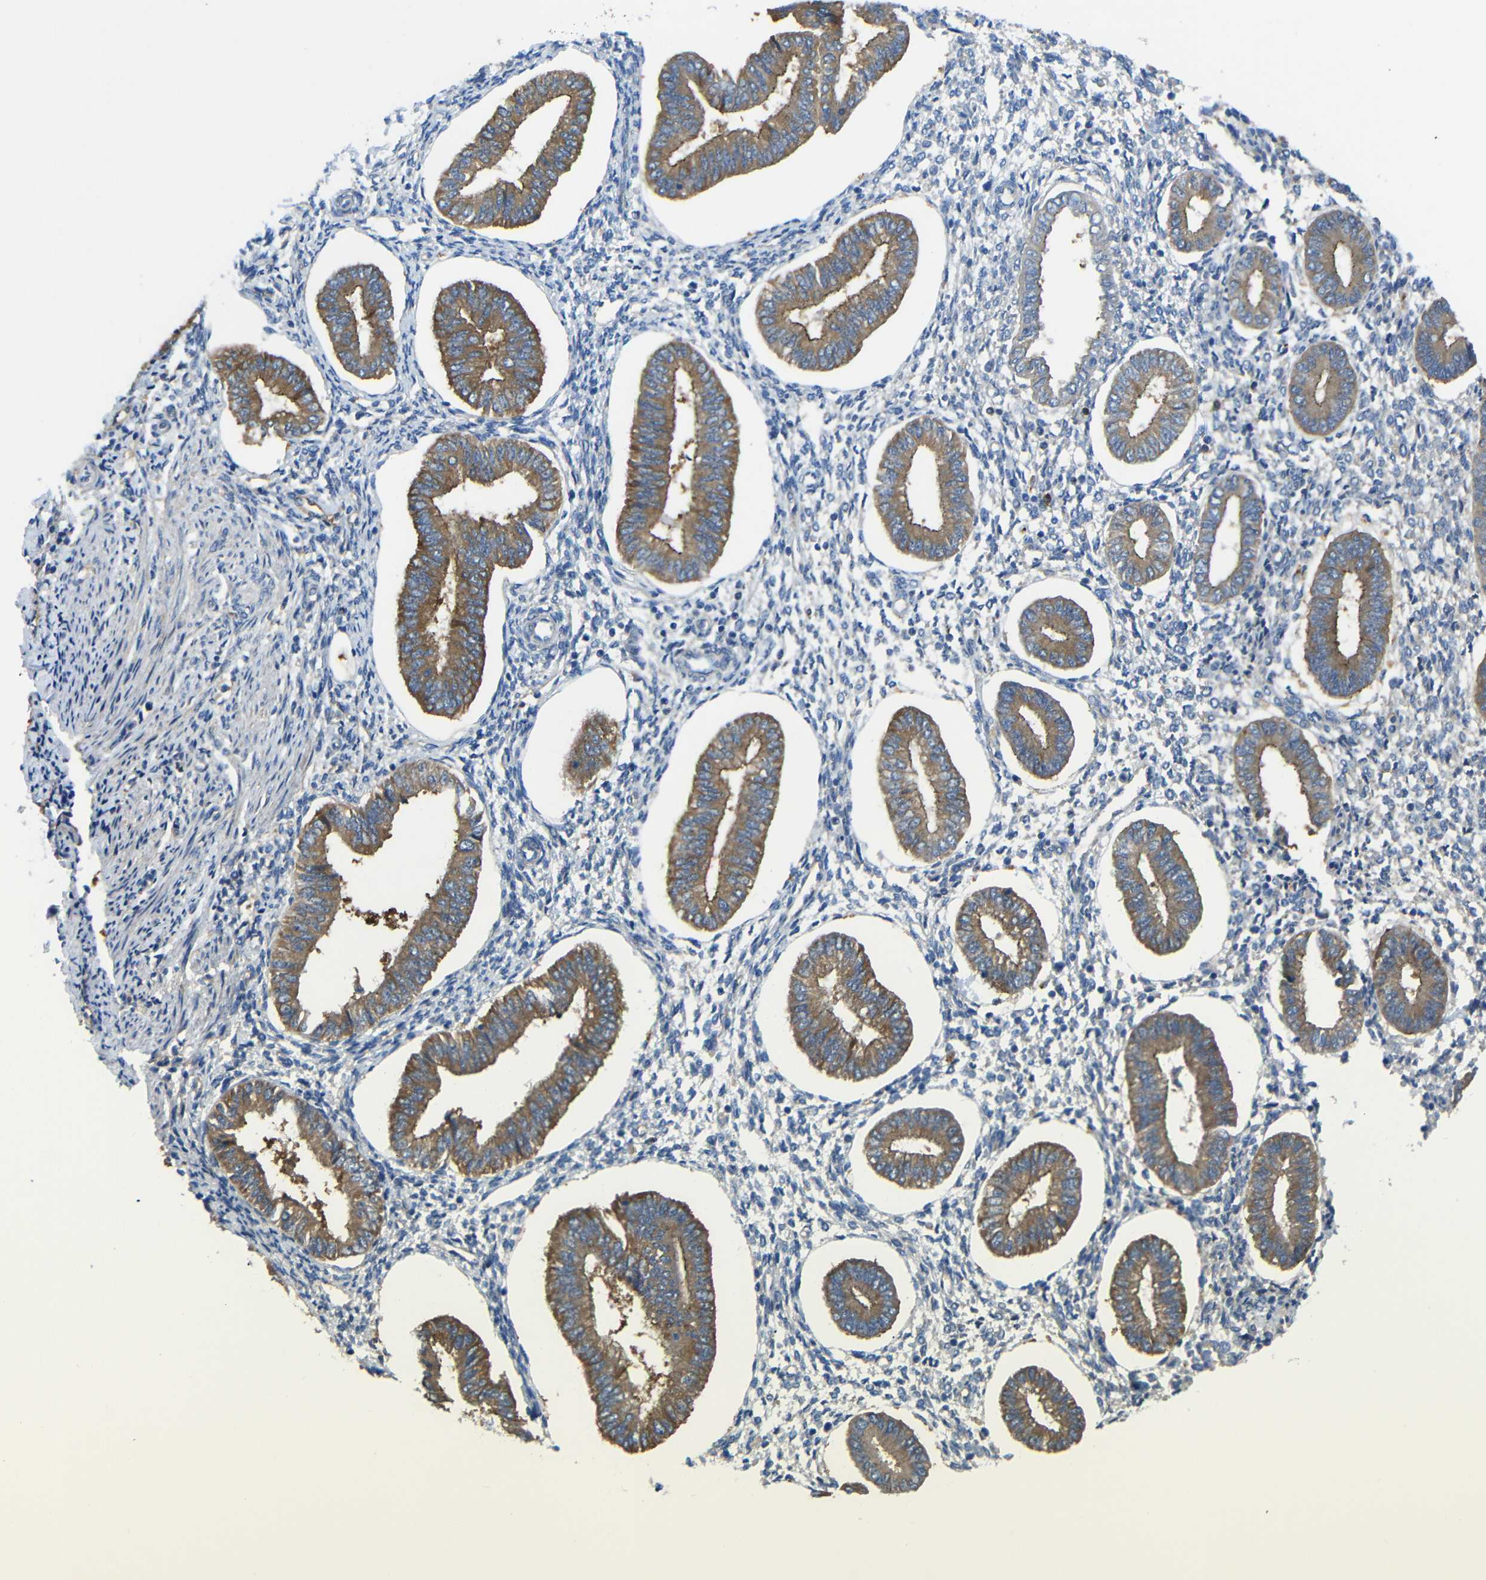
{"staining": {"intensity": "weak", "quantity": "<25%", "location": "cytoplasmic/membranous"}, "tissue": "endometrium", "cell_type": "Cells in endometrial stroma", "image_type": "normal", "snomed": [{"axis": "morphology", "description": "Normal tissue, NOS"}, {"axis": "topography", "description": "Endometrium"}], "caption": "This is an immunohistochemistry (IHC) micrograph of benign human endometrium. There is no expression in cells in endometrial stroma.", "gene": "SYPL1", "patient": {"sex": "female", "age": 50}}